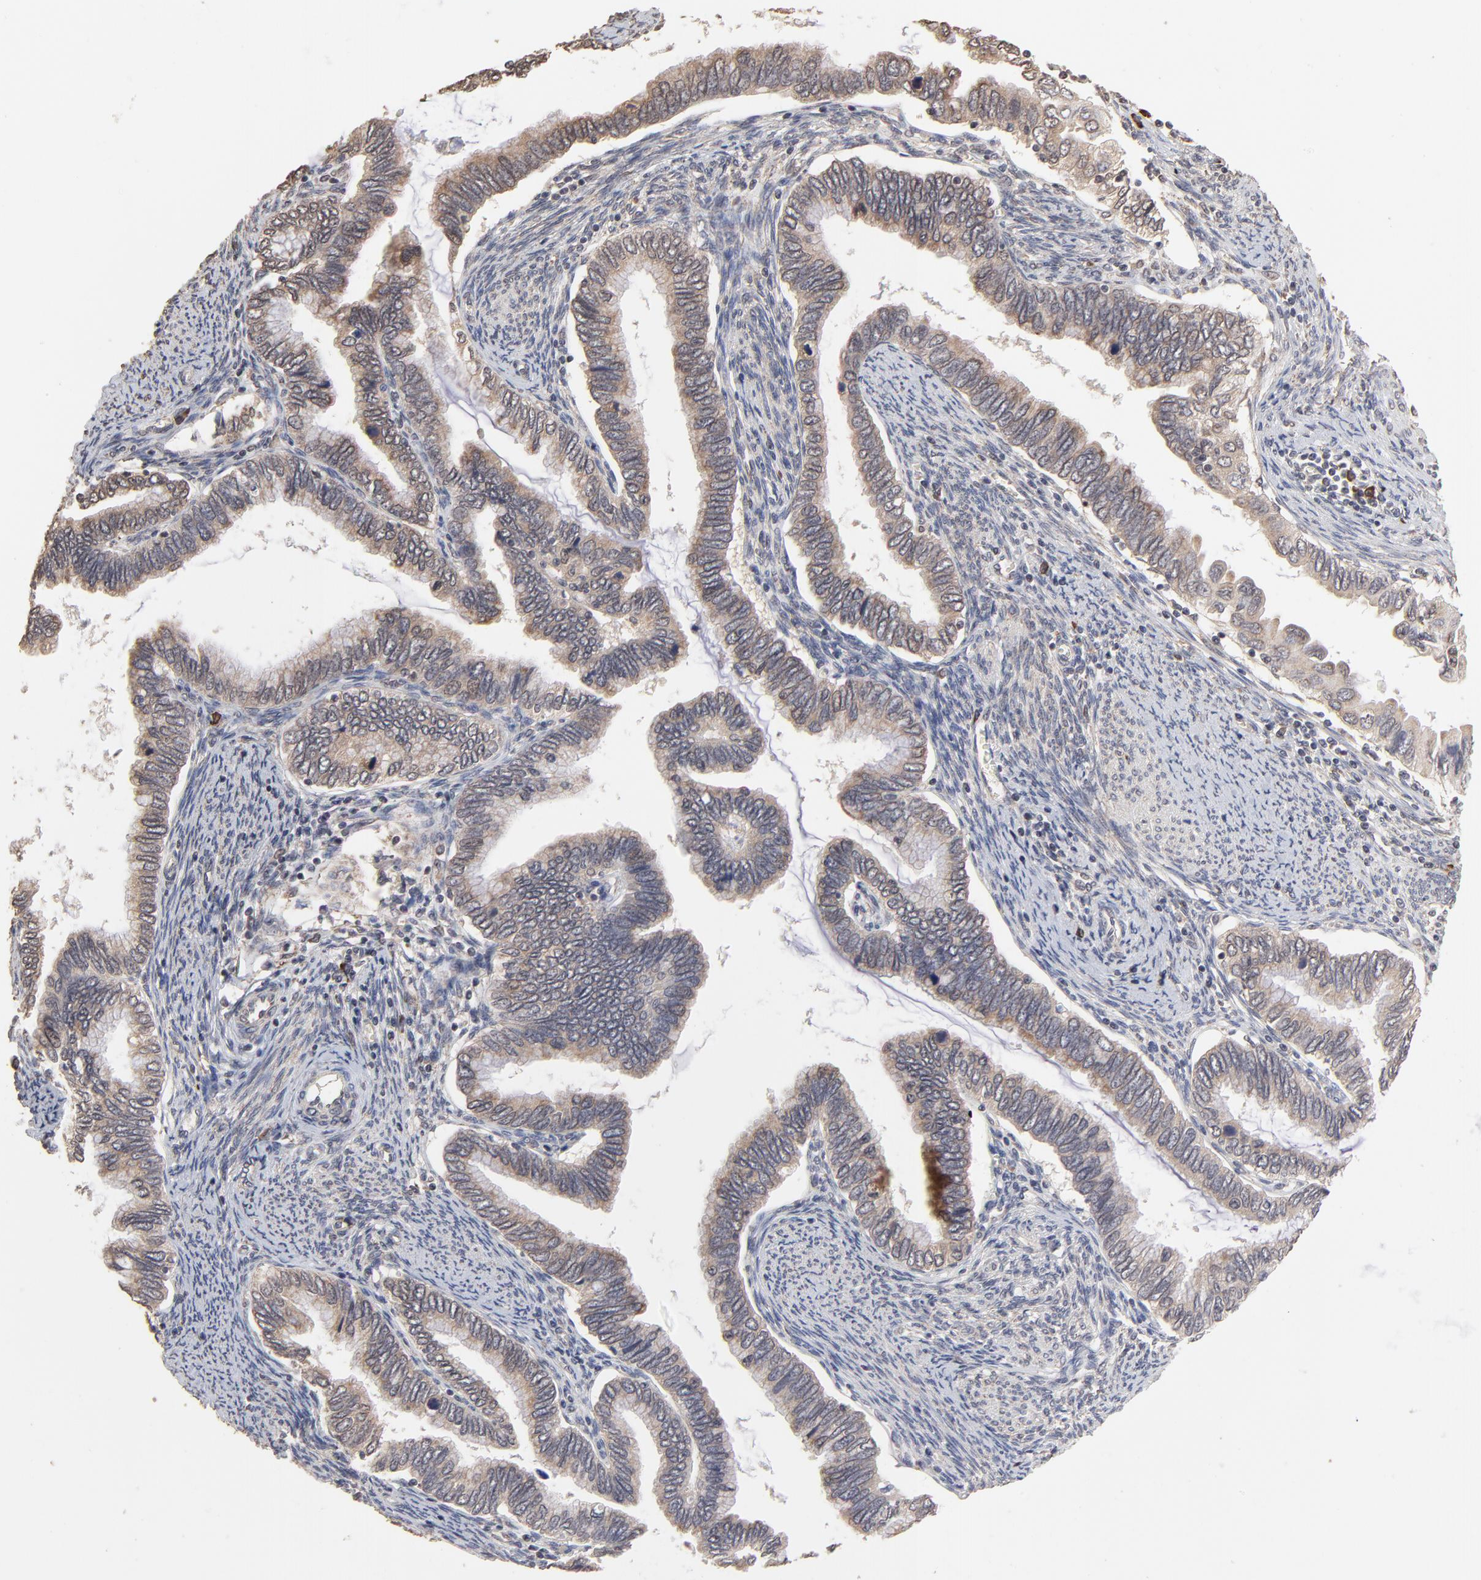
{"staining": {"intensity": "moderate", "quantity": ">75%", "location": "cytoplasmic/membranous"}, "tissue": "cervical cancer", "cell_type": "Tumor cells", "image_type": "cancer", "snomed": [{"axis": "morphology", "description": "Adenocarcinoma, NOS"}, {"axis": "topography", "description": "Cervix"}], "caption": "A brown stain highlights moderate cytoplasmic/membranous expression of a protein in cervical adenocarcinoma tumor cells. The staining was performed using DAB to visualize the protein expression in brown, while the nuclei were stained in blue with hematoxylin (Magnification: 20x).", "gene": "CHM", "patient": {"sex": "female", "age": 49}}